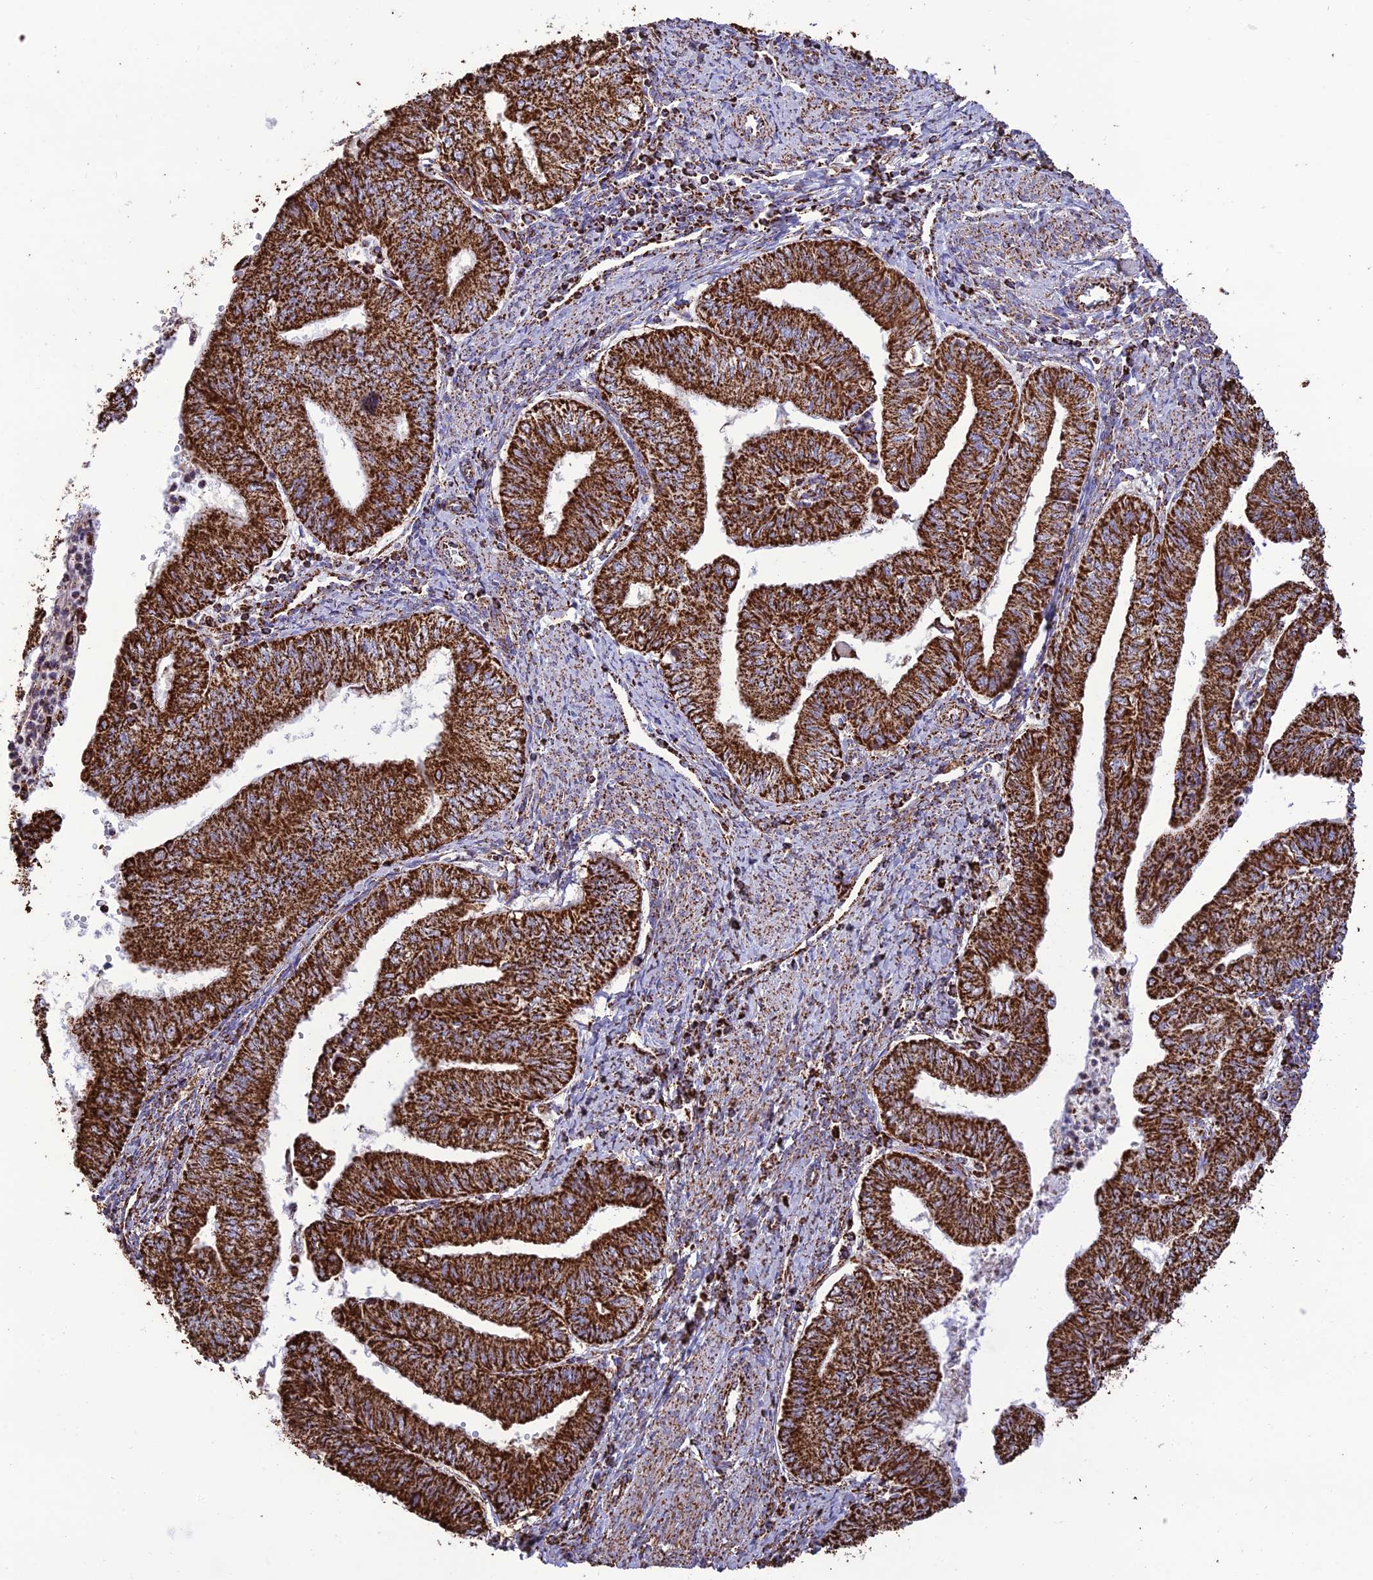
{"staining": {"intensity": "strong", "quantity": ">75%", "location": "cytoplasmic/membranous"}, "tissue": "endometrial cancer", "cell_type": "Tumor cells", "image_type": "cancer", "snomed": [{"axis": "morphology", "description": "Adenocarcinoma, NOS"}, {"axis": "topography", "description": "Endometrium"}], "caption": "Tumor cells reveal high levels of strong cytoplasmic/membranous staining in approximately >75% of cells in human endometrial adenocarcinoma.", "gene": "NDUFAF1", "patient": {"sex": "female", "age": 66}}